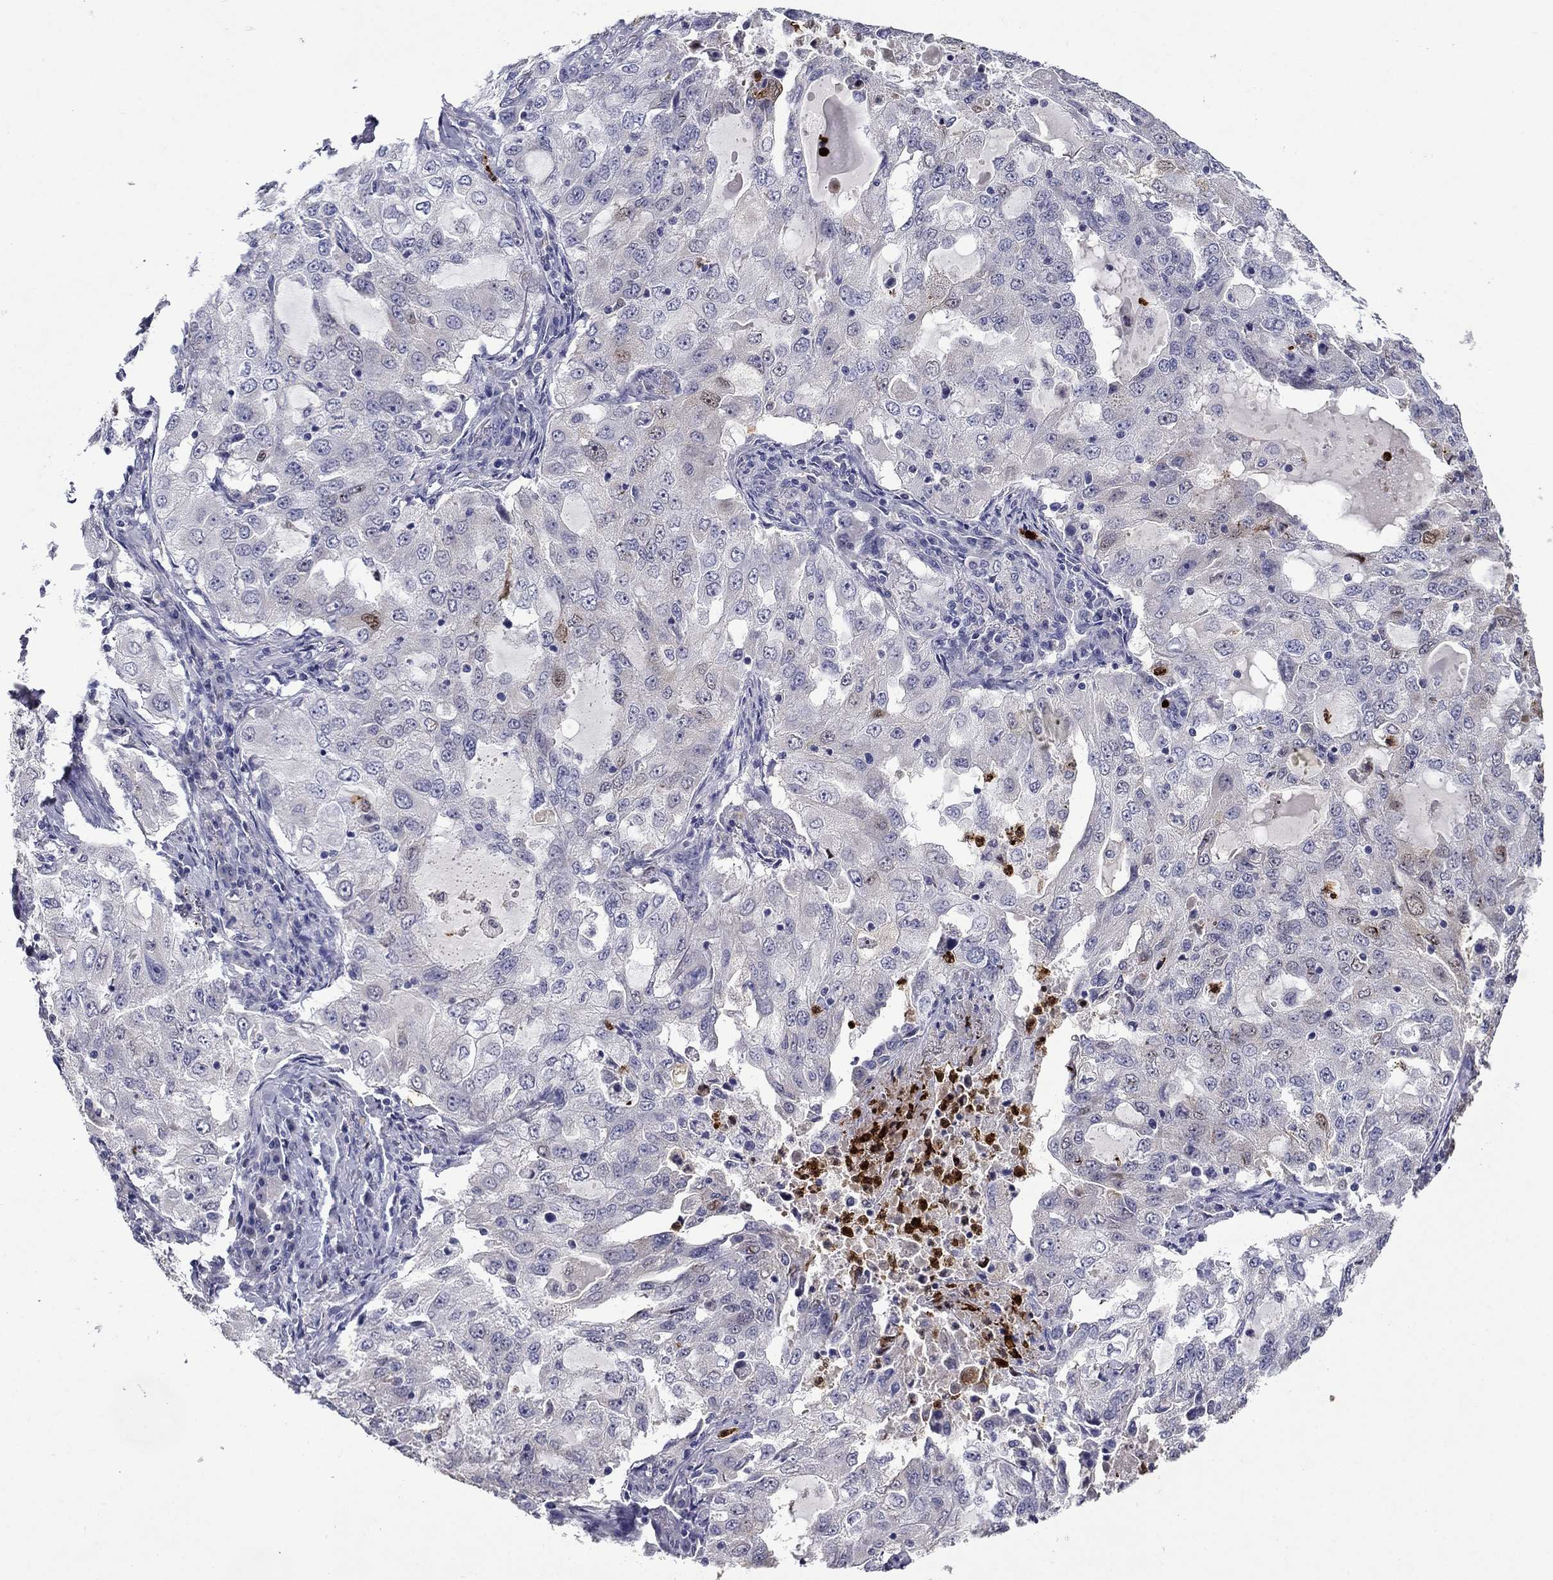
{"staining": {"intensity": "weak", "quantity": "<25%", "location": "cytoplasmic/membranous,nuclear"}, "tissue": "lung cancer", "cell_type": "Tumor cells", "image_type": "cancer", "snomed": [{"axis": "morphology", "description": "Adenocarcinoma, NOS"}, {"axis": "topography", "description": "Lung"}], "caption": "A histopathology image of human adenocarcinoma (lung) is negative for staining in tumor cells.", "gene": "IRF5", "patient": {"sex": "female", "age": 61}}